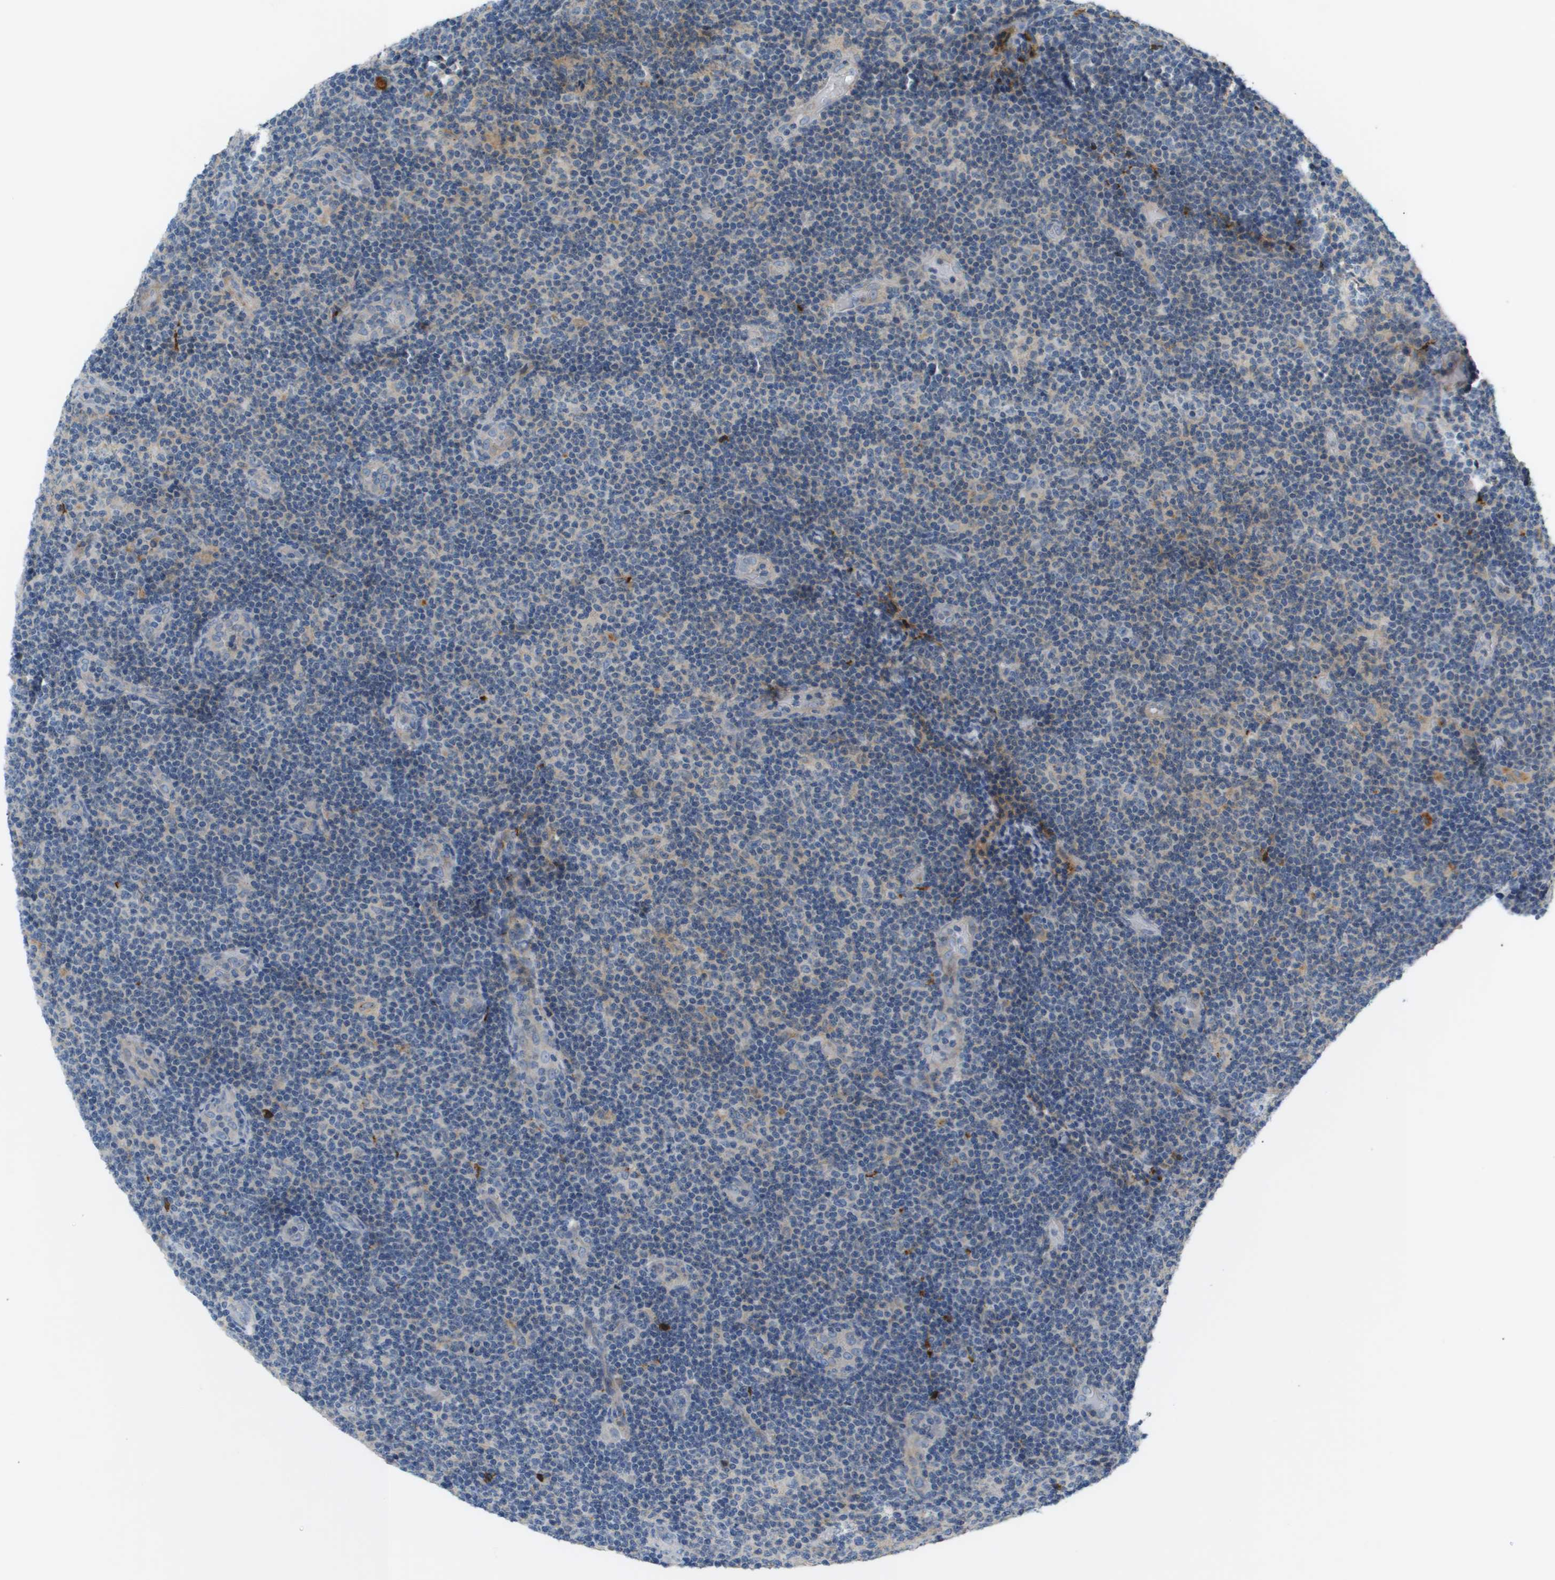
{"staining": {"intensity": "negative", "quantity": "none", "location": "none"}, "tissue": "lymphoma", "cell_type": "Tumor cells", "image_type": "cancer", "snomed": [{"axis": "morphology", "description": "Malignant lymphoma, non-Hodgkin's type, Low grade"}, {"axis": "topography", "description": "Lymph node"}], "caption": "A photomicrograph of malignant lymphoma, non-Hodgkin's type (low-grade) stained for a protein reveals no brown staining in tumor cells.", "gene": "VTN", "patient": {"sex": "male", "age": 83}}